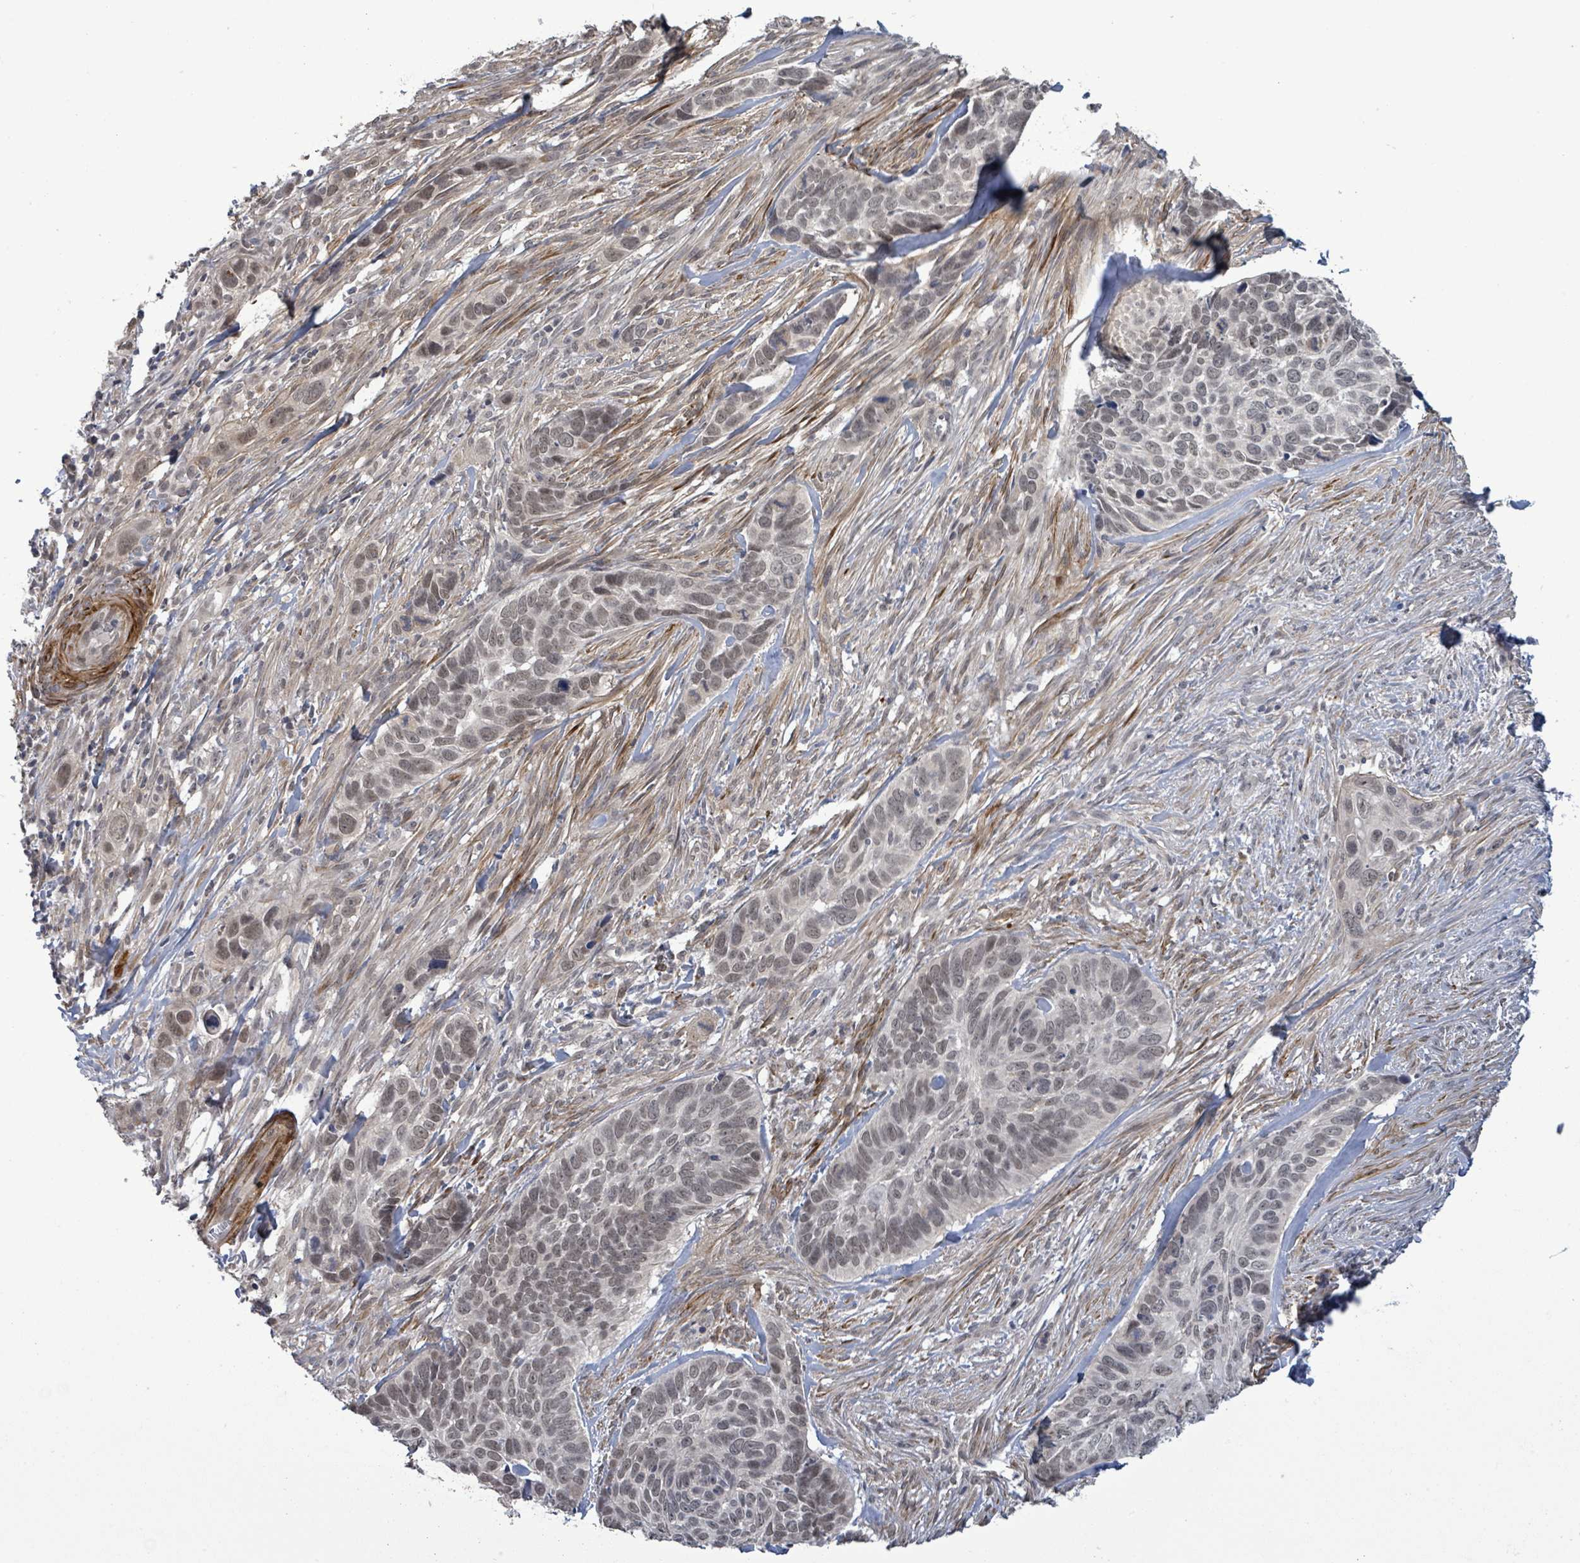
{"staining": {"intensity": "weak", "quantity": "<25%", "location": "nuclear"}, "tissue": "skin cancer", "cell_type": "Tumor cells", "image_type": "cancer", "snomed": [{"axis": "morphology", "description": "Basal cell carcinoma"}, {"axis": "topography", "description": "Skin"}], "caption": "Tumor cells are negative for brown protein staining in skin cancer. The staining was performed using DAB to visualize the protein expression in brown, while the nuclei were stained in blue with hematoxylin (Magnification: 20x).", "gene": "AMMECR1", "patient": {"sex": "female", "age": 82}}